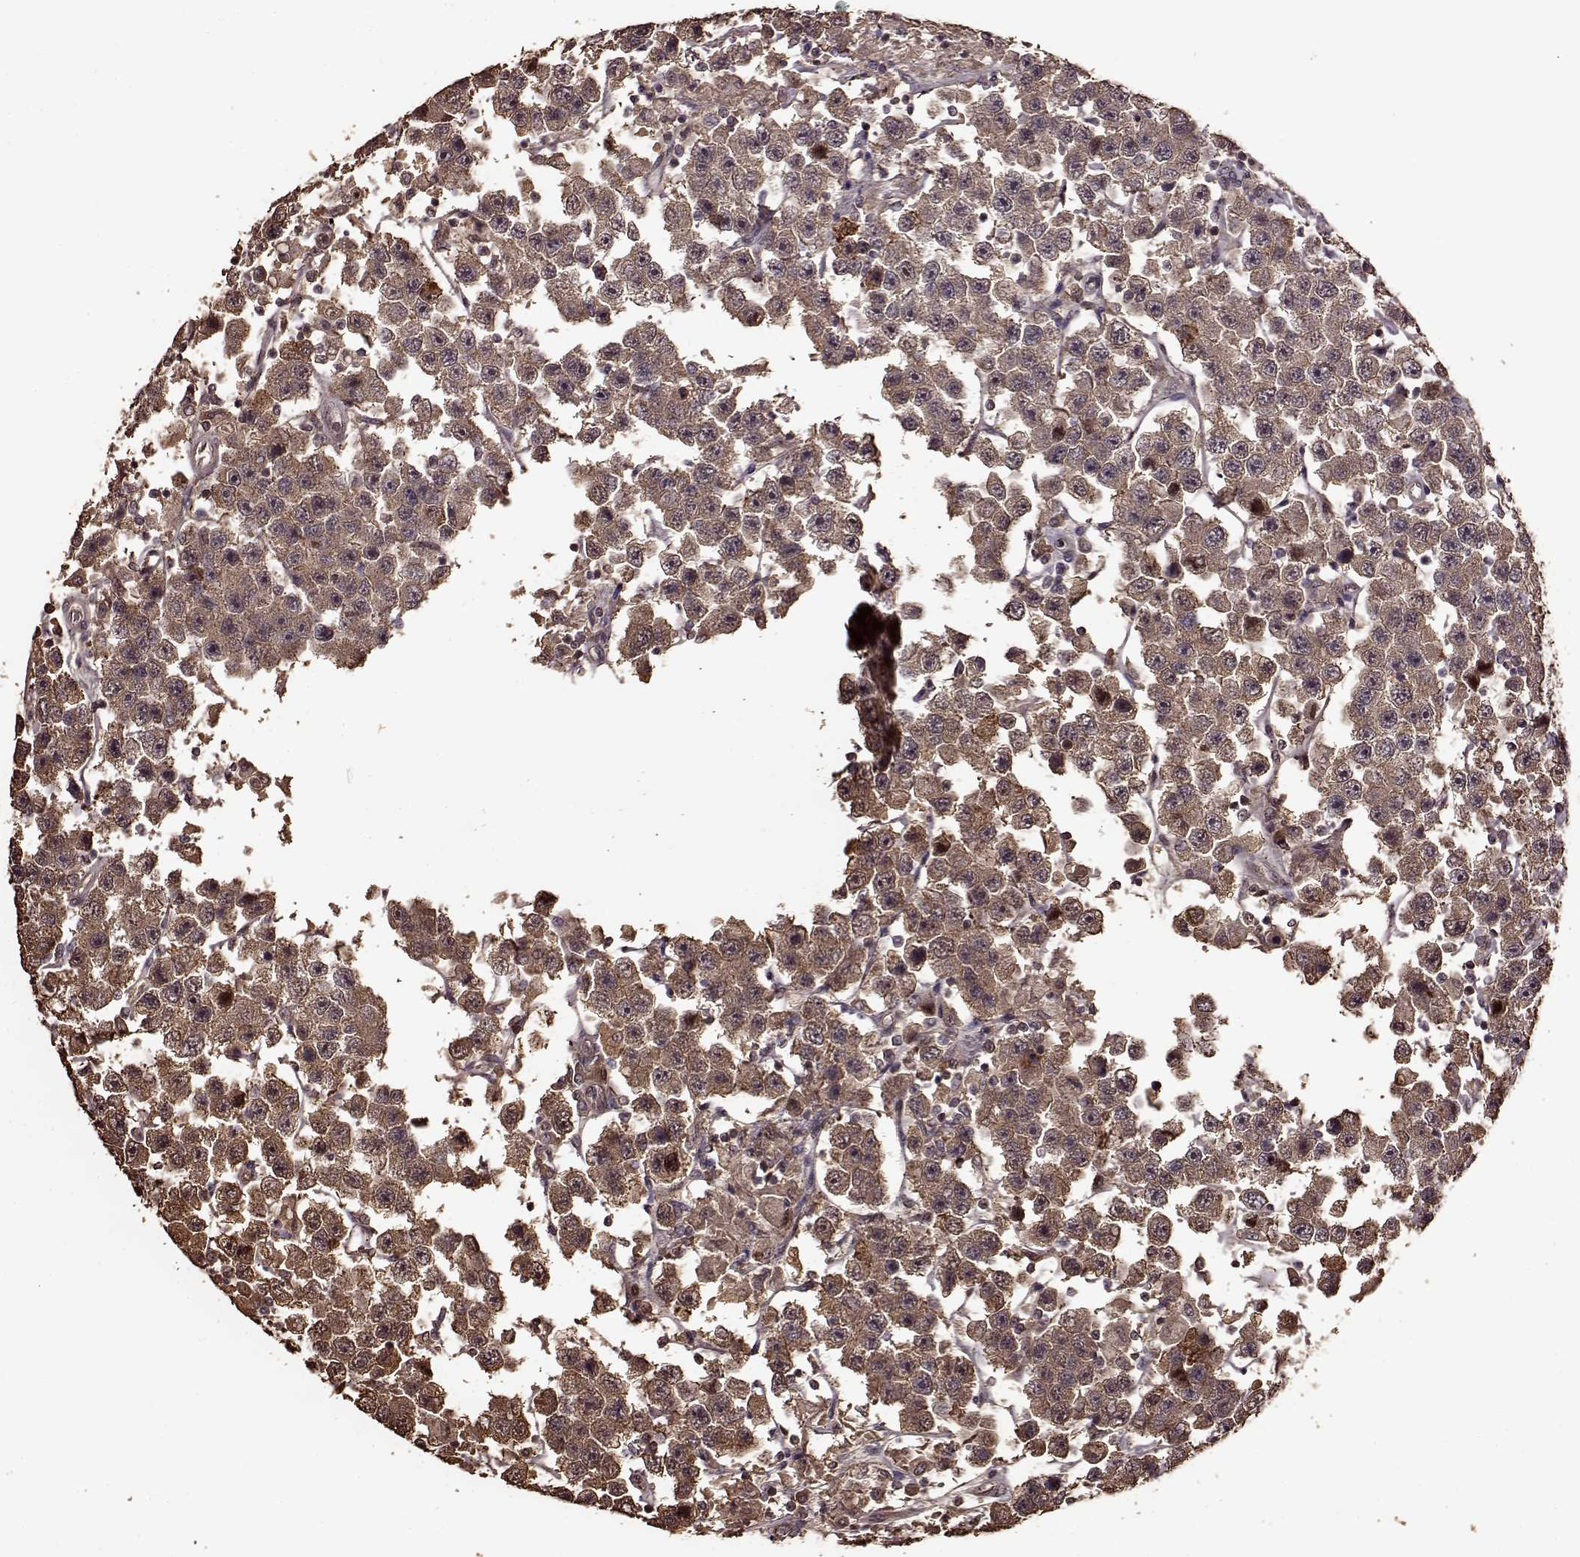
{"staining": {"intensity": "weak", "quantity": ">75%", "location": "cytoplasmic/membranous"}, "tissue": "testis cancer", "cell_type": "Tumor cells", "image_type": "cancer", "snomed": [{"axis": "morphology", "description": "Seminoma, NOS"}, {"axis": "topography", "description": "Testis"}], "caption": "A histopathology image of human testis cancer (seminoma) stained for a protein exhibits weak cytoplasmic/membranous brown staining in tumor cells. Using DAB (brown) and hematoxylin (blue) stains, captured at high magnification using brightfield microscopy.", "gene": "FBXW11", "patient": {"sex": "male", "age": 45}}